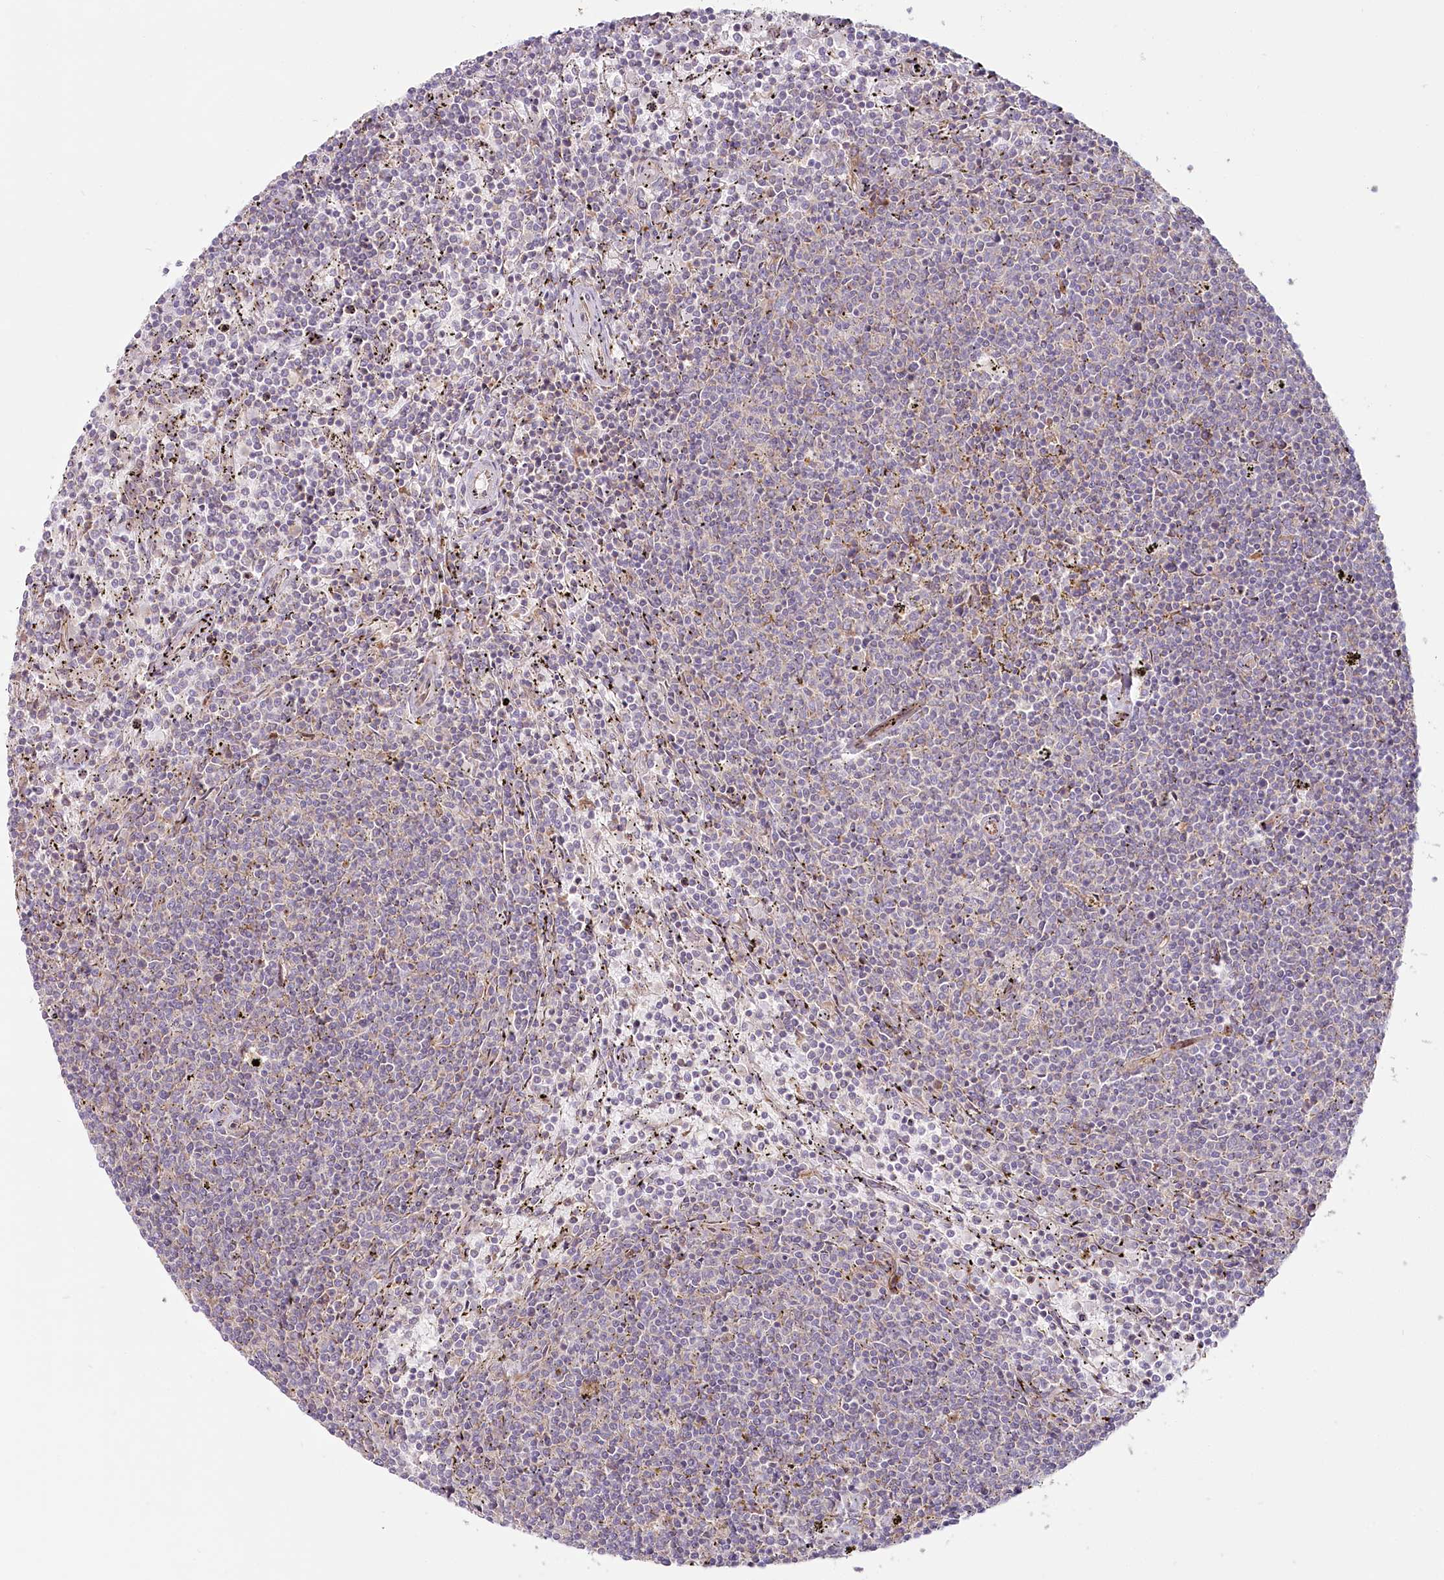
{"staining": {"intensity": "negative", "quantity": "none", "location": "none"}, "tissue": "lymphoma", "cell_type": "Tumor cells", "image_type": "cancer", "snomed": [{"axis": "morphology", "description": "Malignant lymphoma, non-Hodgkin's type, Low grade"}, {"axis": "topography", "description": "Spleen"}], "caption": "A micrograph of human malignant lymphoma, non-Hodgkin's type (low-grade) is negative for staining in tumor cells.", "gene": "HARS2", "patient": {"sex": "female", "age": 50}}